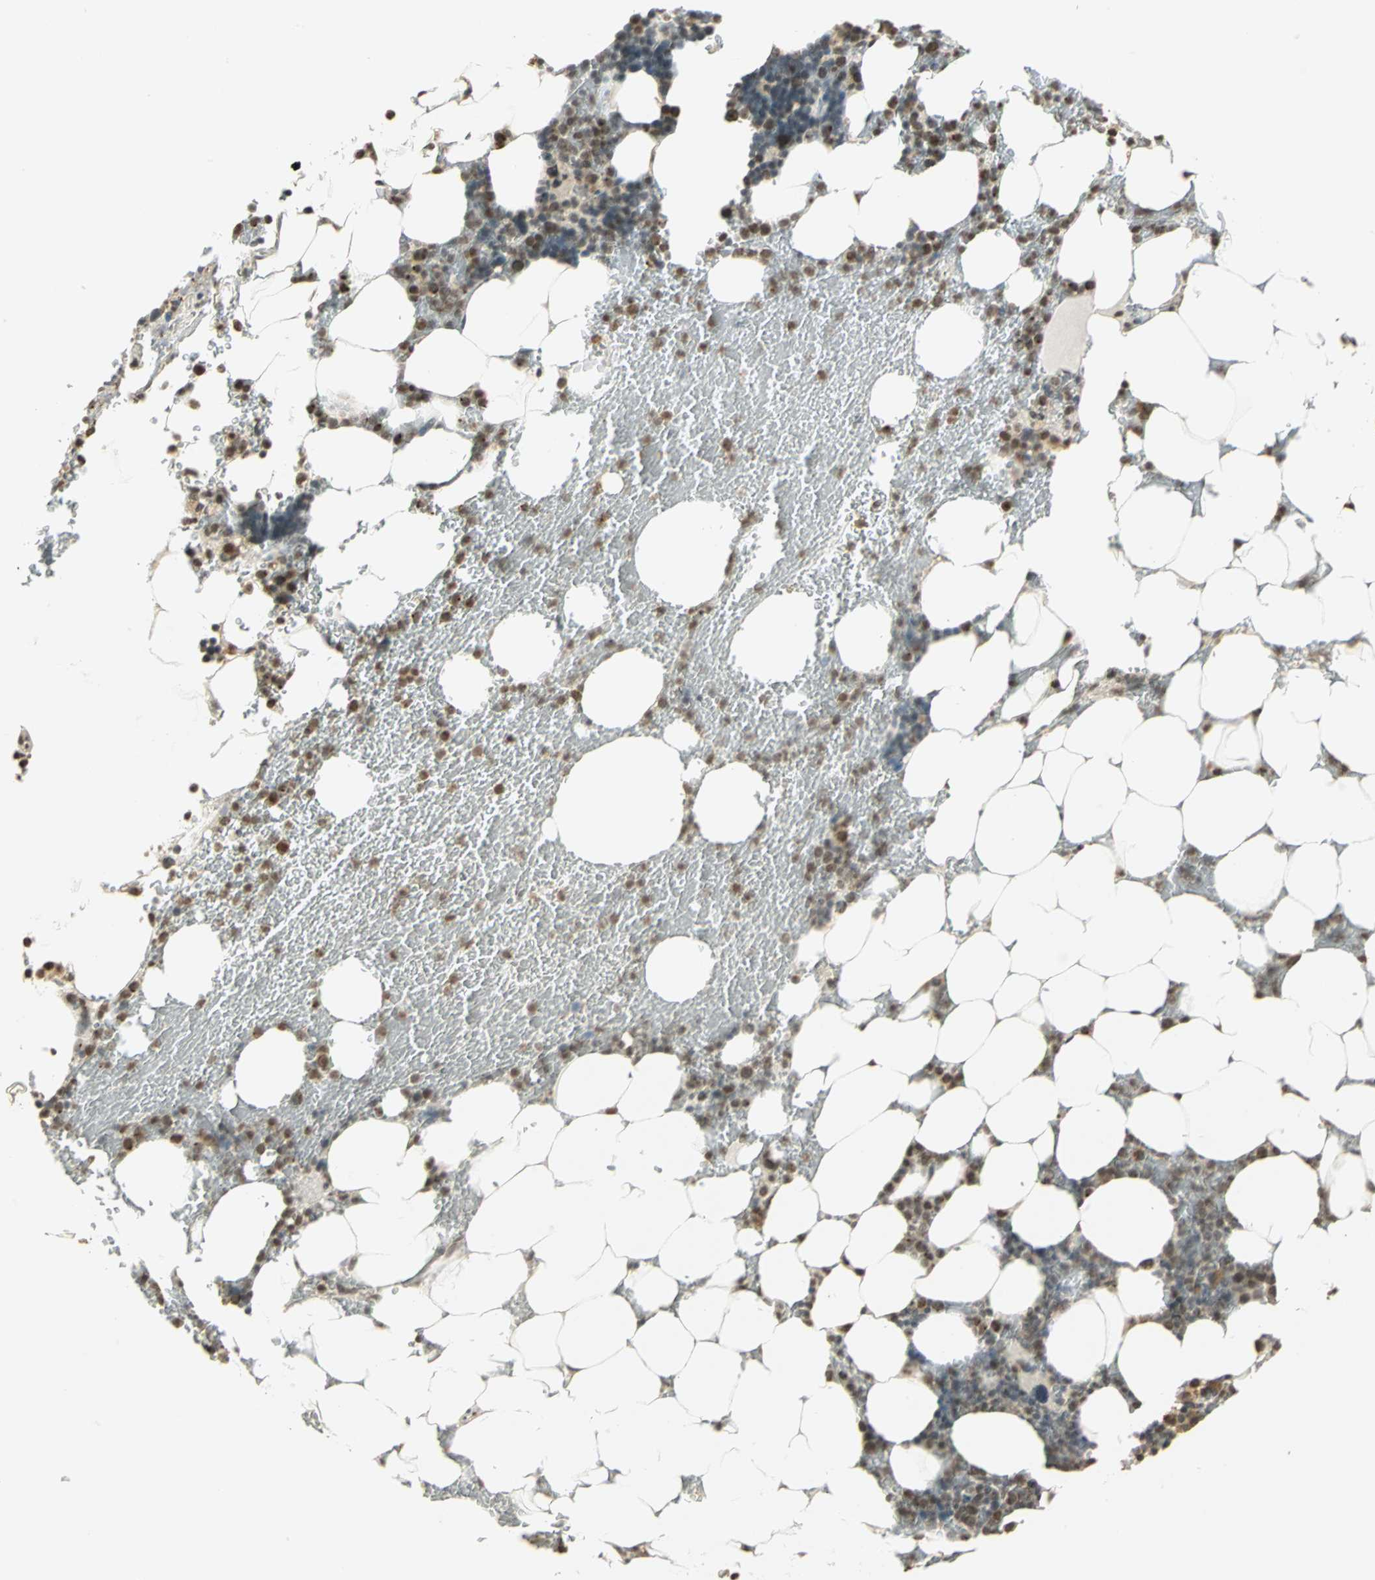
{"staining": {"intensity": "moderate", "quantity": "25%-75%", "location": "nuclear"}, "tissue": "bone marrow", "cell_type": "Hematopoietic cells", "image_type": "normal", "snomed": [{"axis": "morphology", "description": "Normal tissue, NOS"}, {"axis": "topography", "description": "Bone marrow"}], "caption": "A micrograph of human bone marrow stained for a protein demonstrates moderate nuclear brown staining in hematopoietic cells.", "gene": "SMARCA5", "patient": {"sex": "female", "age": 73}}